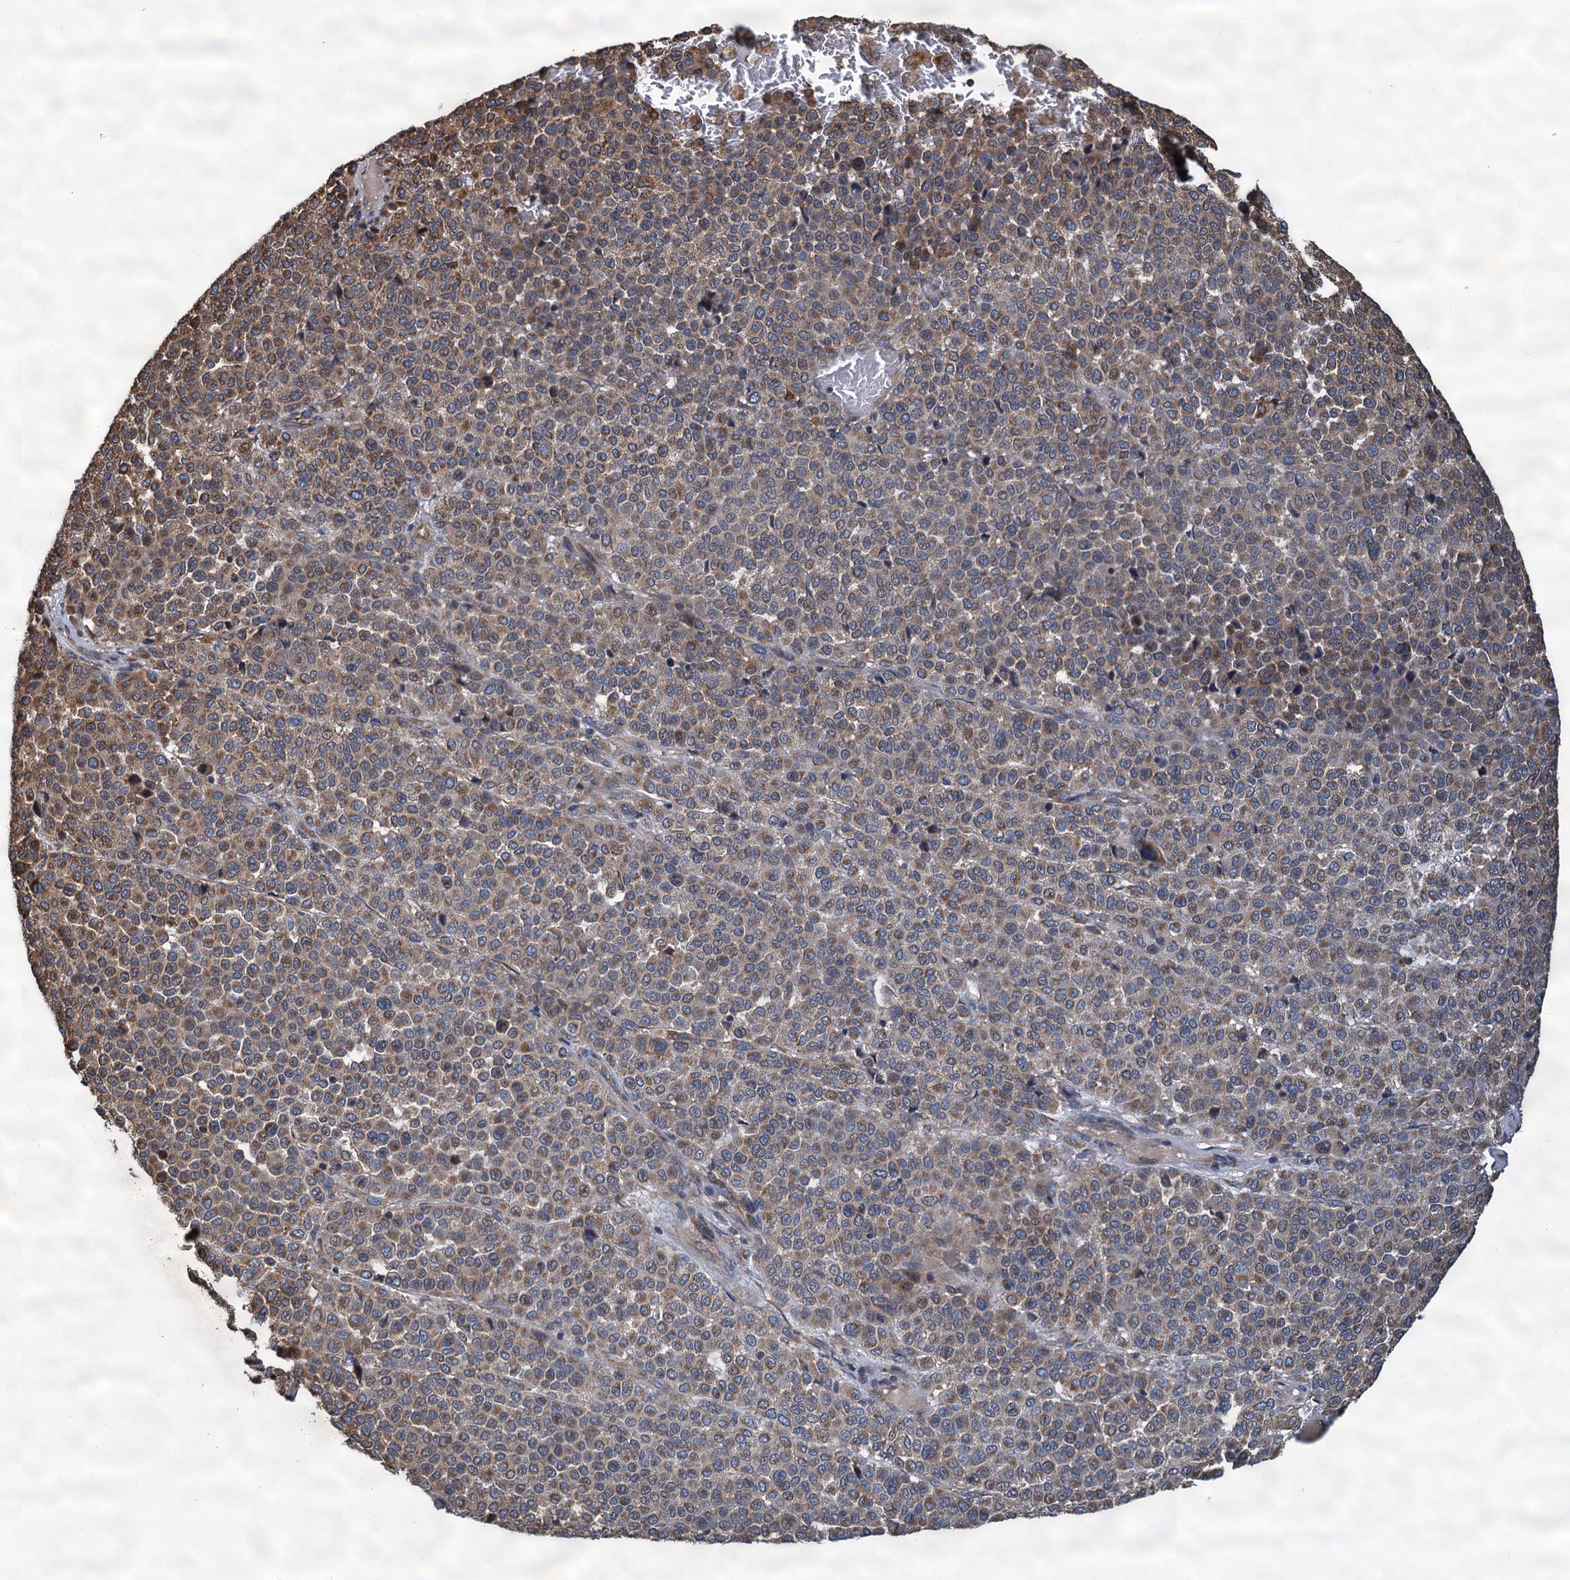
{"staining": {"intensity": "moderate", "quantity": ">75%", "location": "cytoplasmic/membranous"}, "tissue": "melanoma", "cell_type": "Tumor cells", "image_type": "cancer", "snomed": [{"axis": "morphology", "description": "Malignant melanoma, Metastatic site"}, {"axis": "topography", "description": "Pancreas"}], "caption": "Moderate cytoplasmic/membranous positivity for a protein is seen in about >75% of tumor cells of melanoma using IHC.", "gene": "LINS1", "patient": {"sex": "female", "age": 30}}